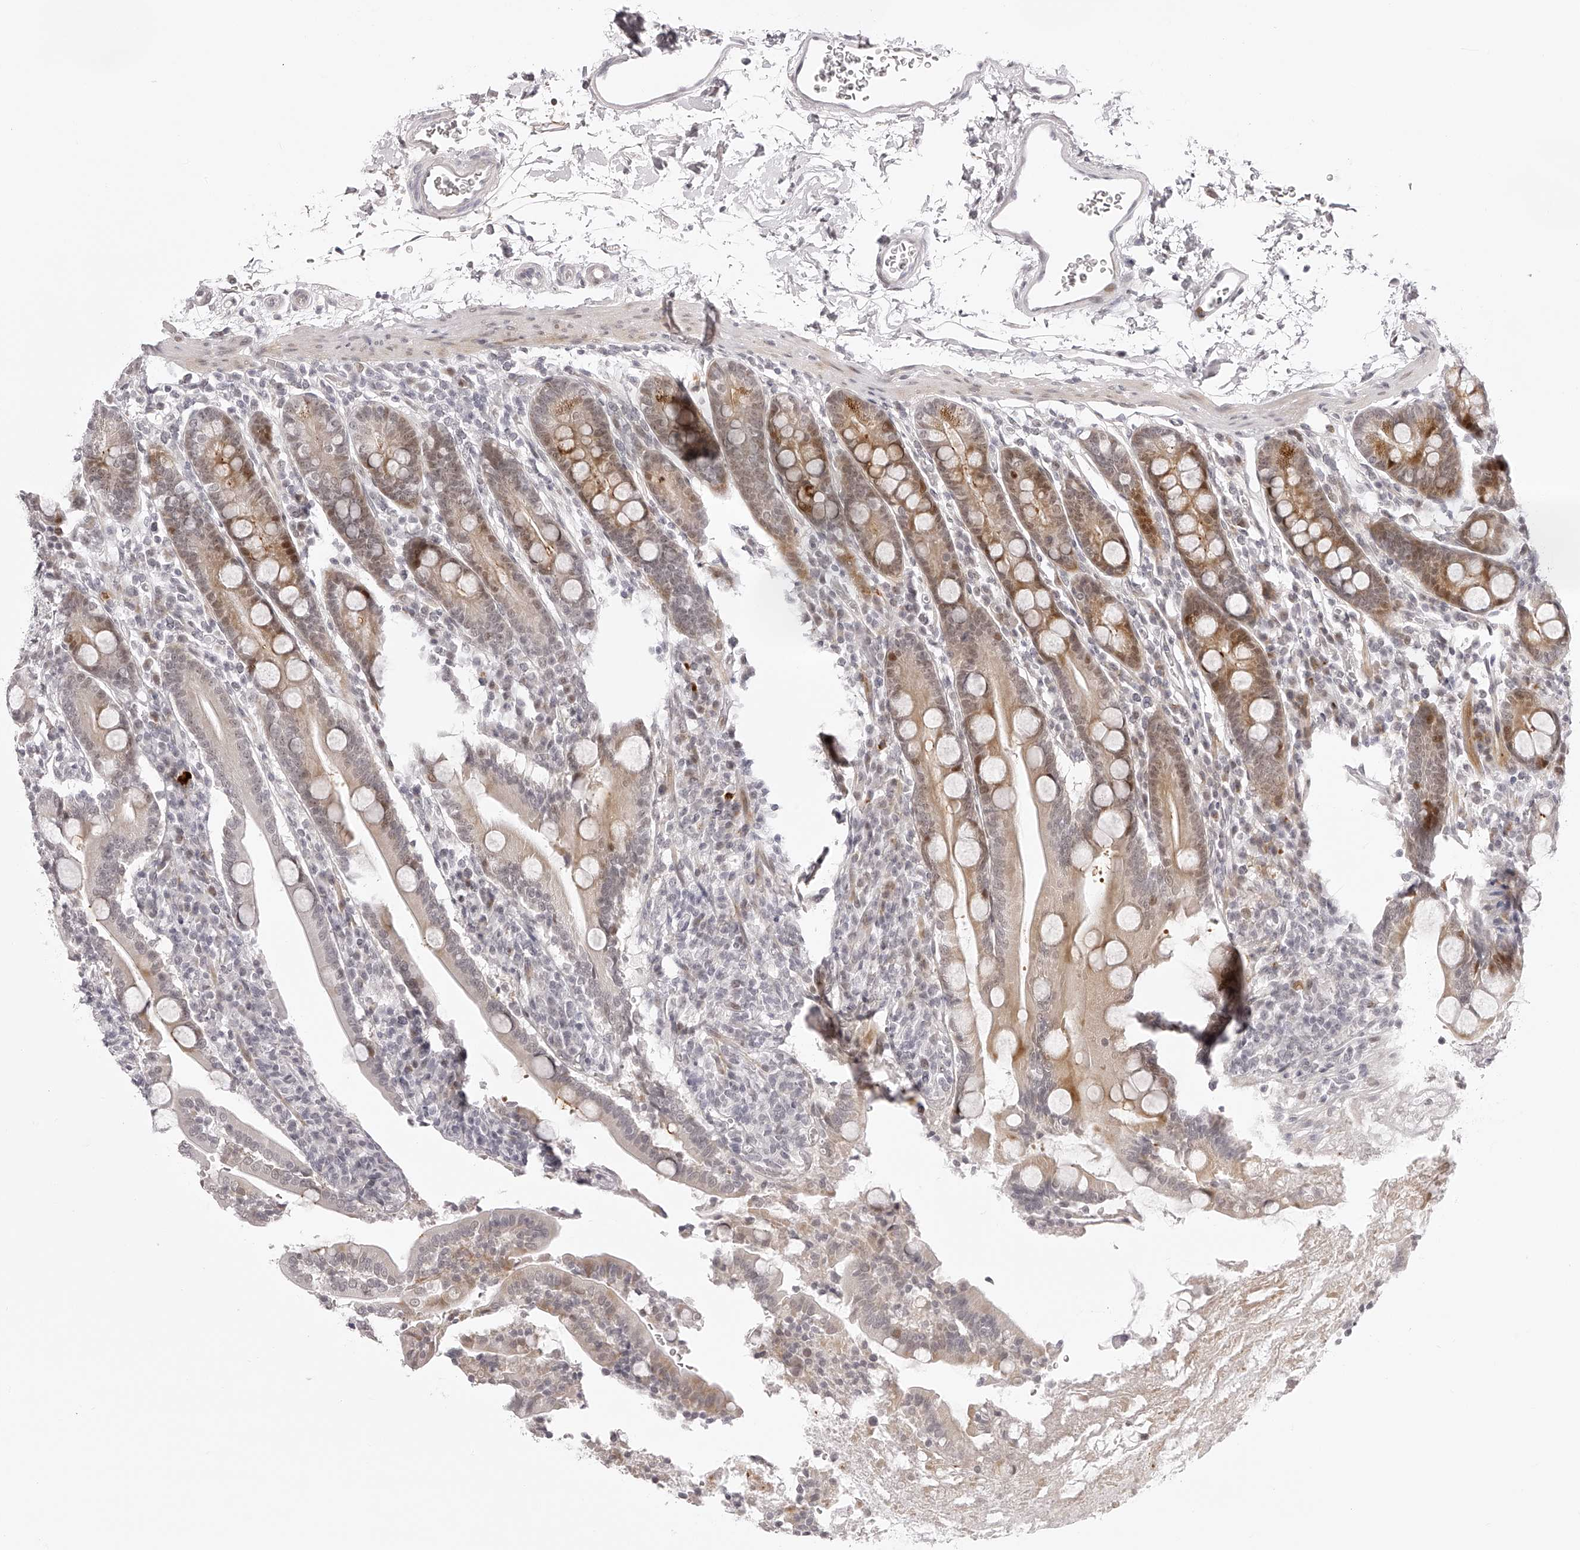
{"staining": {"intensity": "strong", "quantity": "<25%", "location": "cytoplasmic/membranous,nuclear"}, "tissue": "duodenum", "cell_type": "Glandular cells", "image_type": "normal", "snomed": [{"axis": "morphology", "description": "Normal tissue, NOS"}, {"axis": "topography", "description": "Duodenum"}], "caption": "An image showing strong cytoplasmic/membranous,nuclear staining in about <25% of glandular cells in normal duodenum, as visualized by brown immunohistochemical staining.", "gene": "PLEKHG1", "patient": {"sex": "male", "age": 35}}